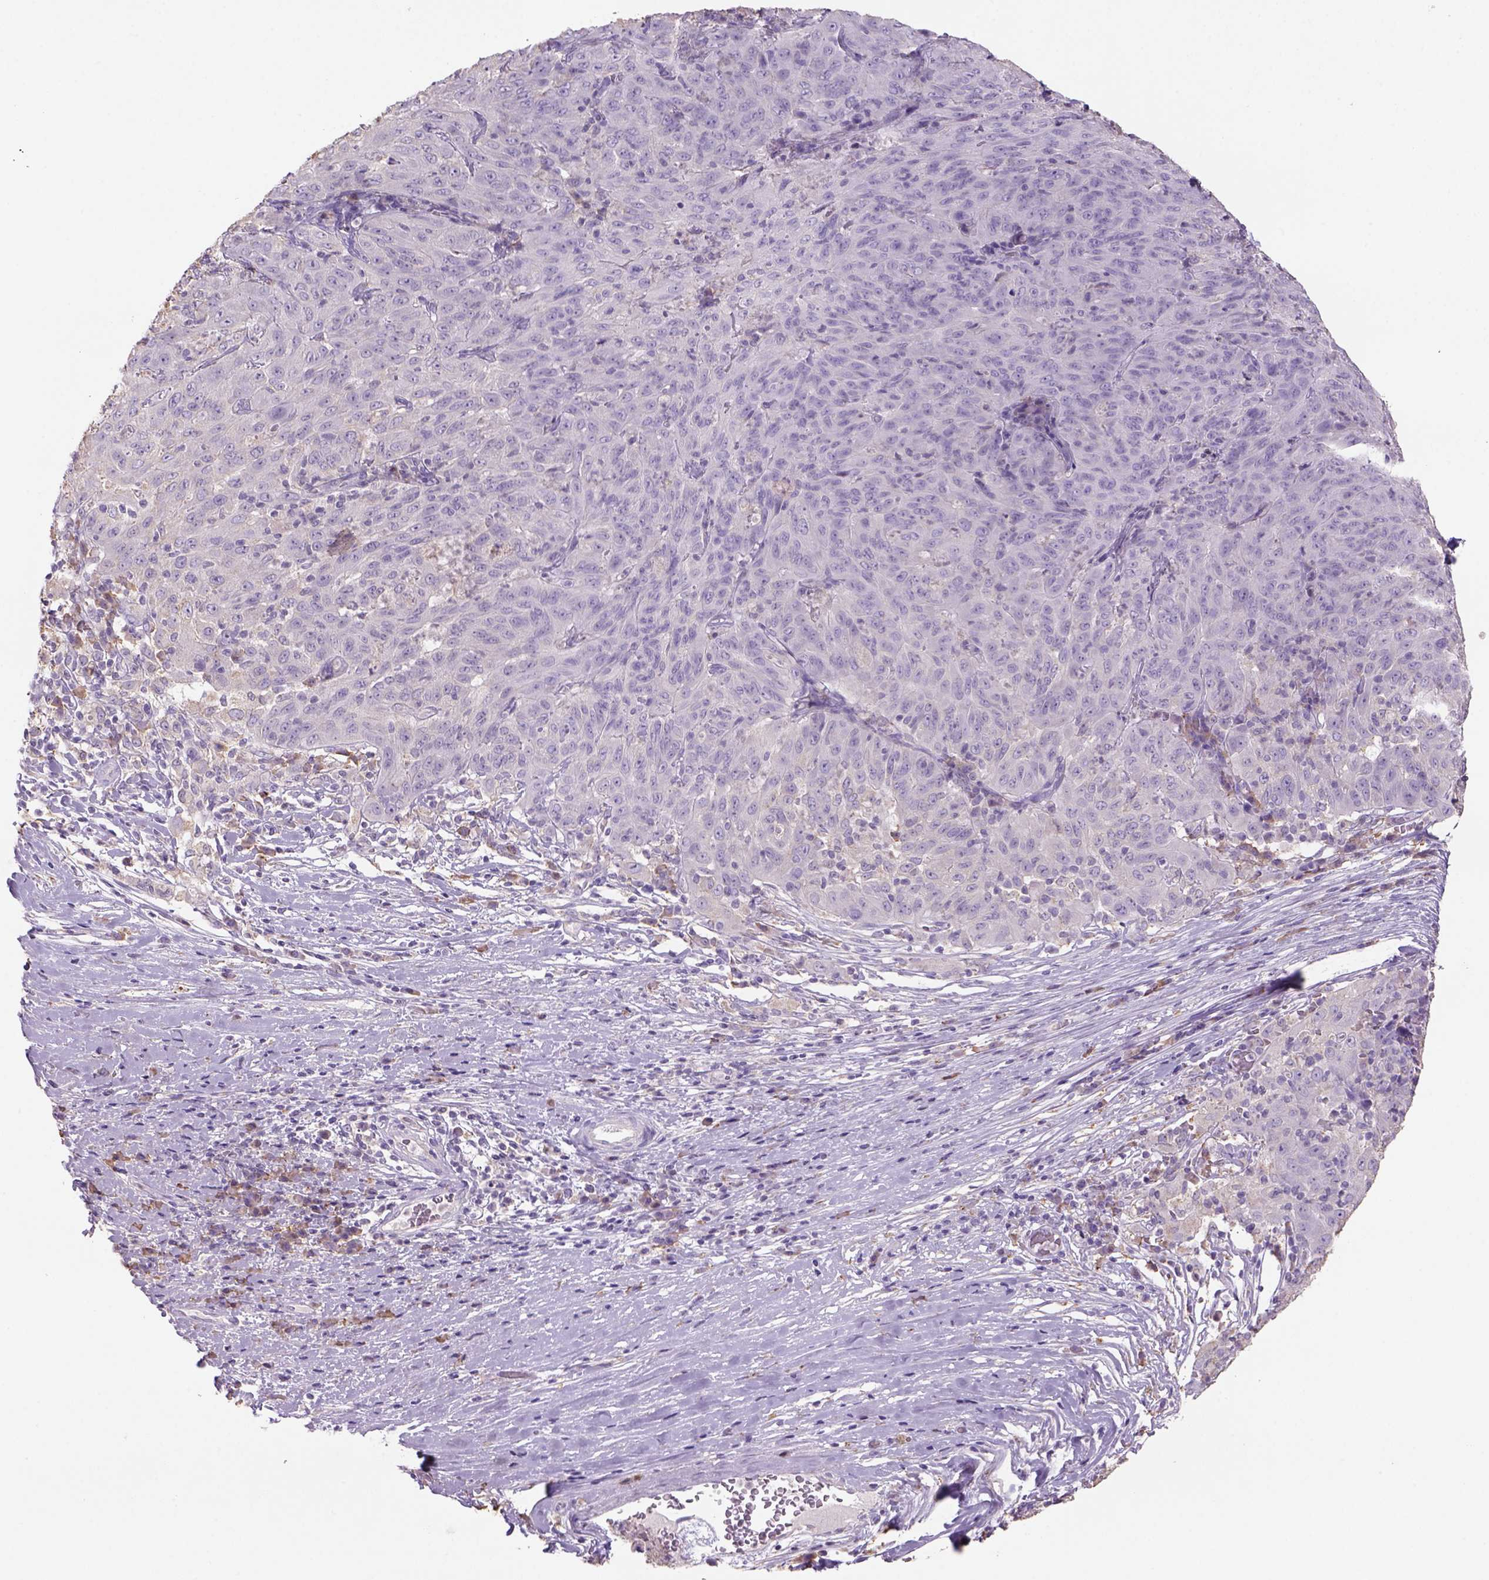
{"staining": {"intensity": "negative", "quantity": "none", "location": "none"}, "tissue": "pancreatic cancer", "cell_type": "Tumor cells", "image_type": "cancer", "snomed": [{"axis": "morphology", "description": "Adenocarcinoma, NOS"}, {"axis": "topography", "description": "Pancreas"}], "caption": "Immunohistochemical staining of adenocarcinoma (pancreatic) exhibits no significant positivity in tumor cells.", "gene": "NAALAD2", "patient": {"sex": "male", "age": 63}}